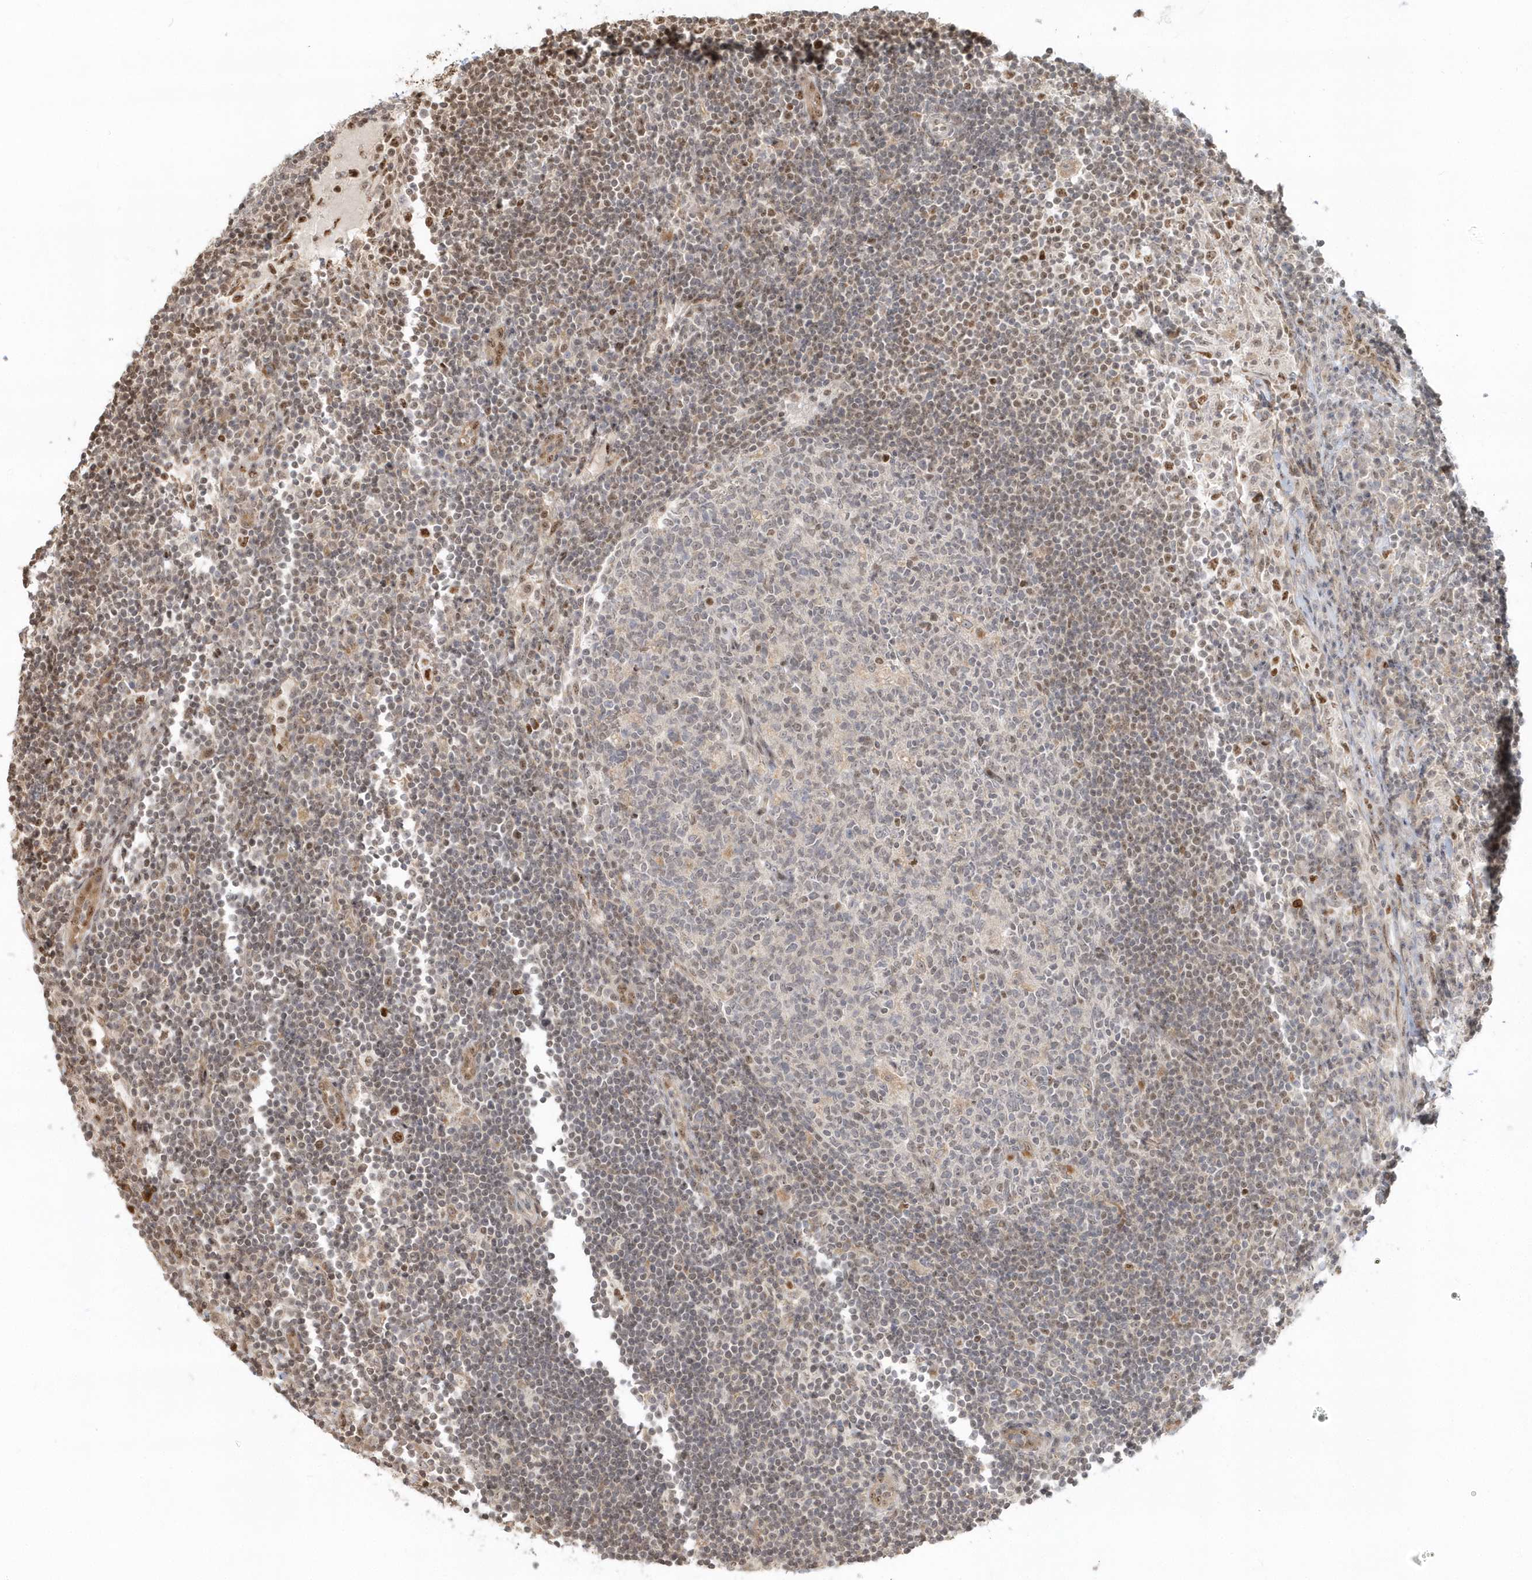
{"staining": {"intensity": "weak", "quantity": "<25%", "location": "nuclear"}, "tissue": "lymph node", "cell_type": "Germinal center cells", "image_type": "normal", "snomed": [{"axis": "morphology", "description": "Normal tissue, NOS"}, {"axis": "topography", "description": "Lymph node"}], "caption": "Immunohistochemical staining of normal human lymph node displays no significant positivity in germinal center cells. (IHC, brightfield microscopy, high magnification).", "gene": "SUMO2", "patient": {"sex": "female", "age": 53}}